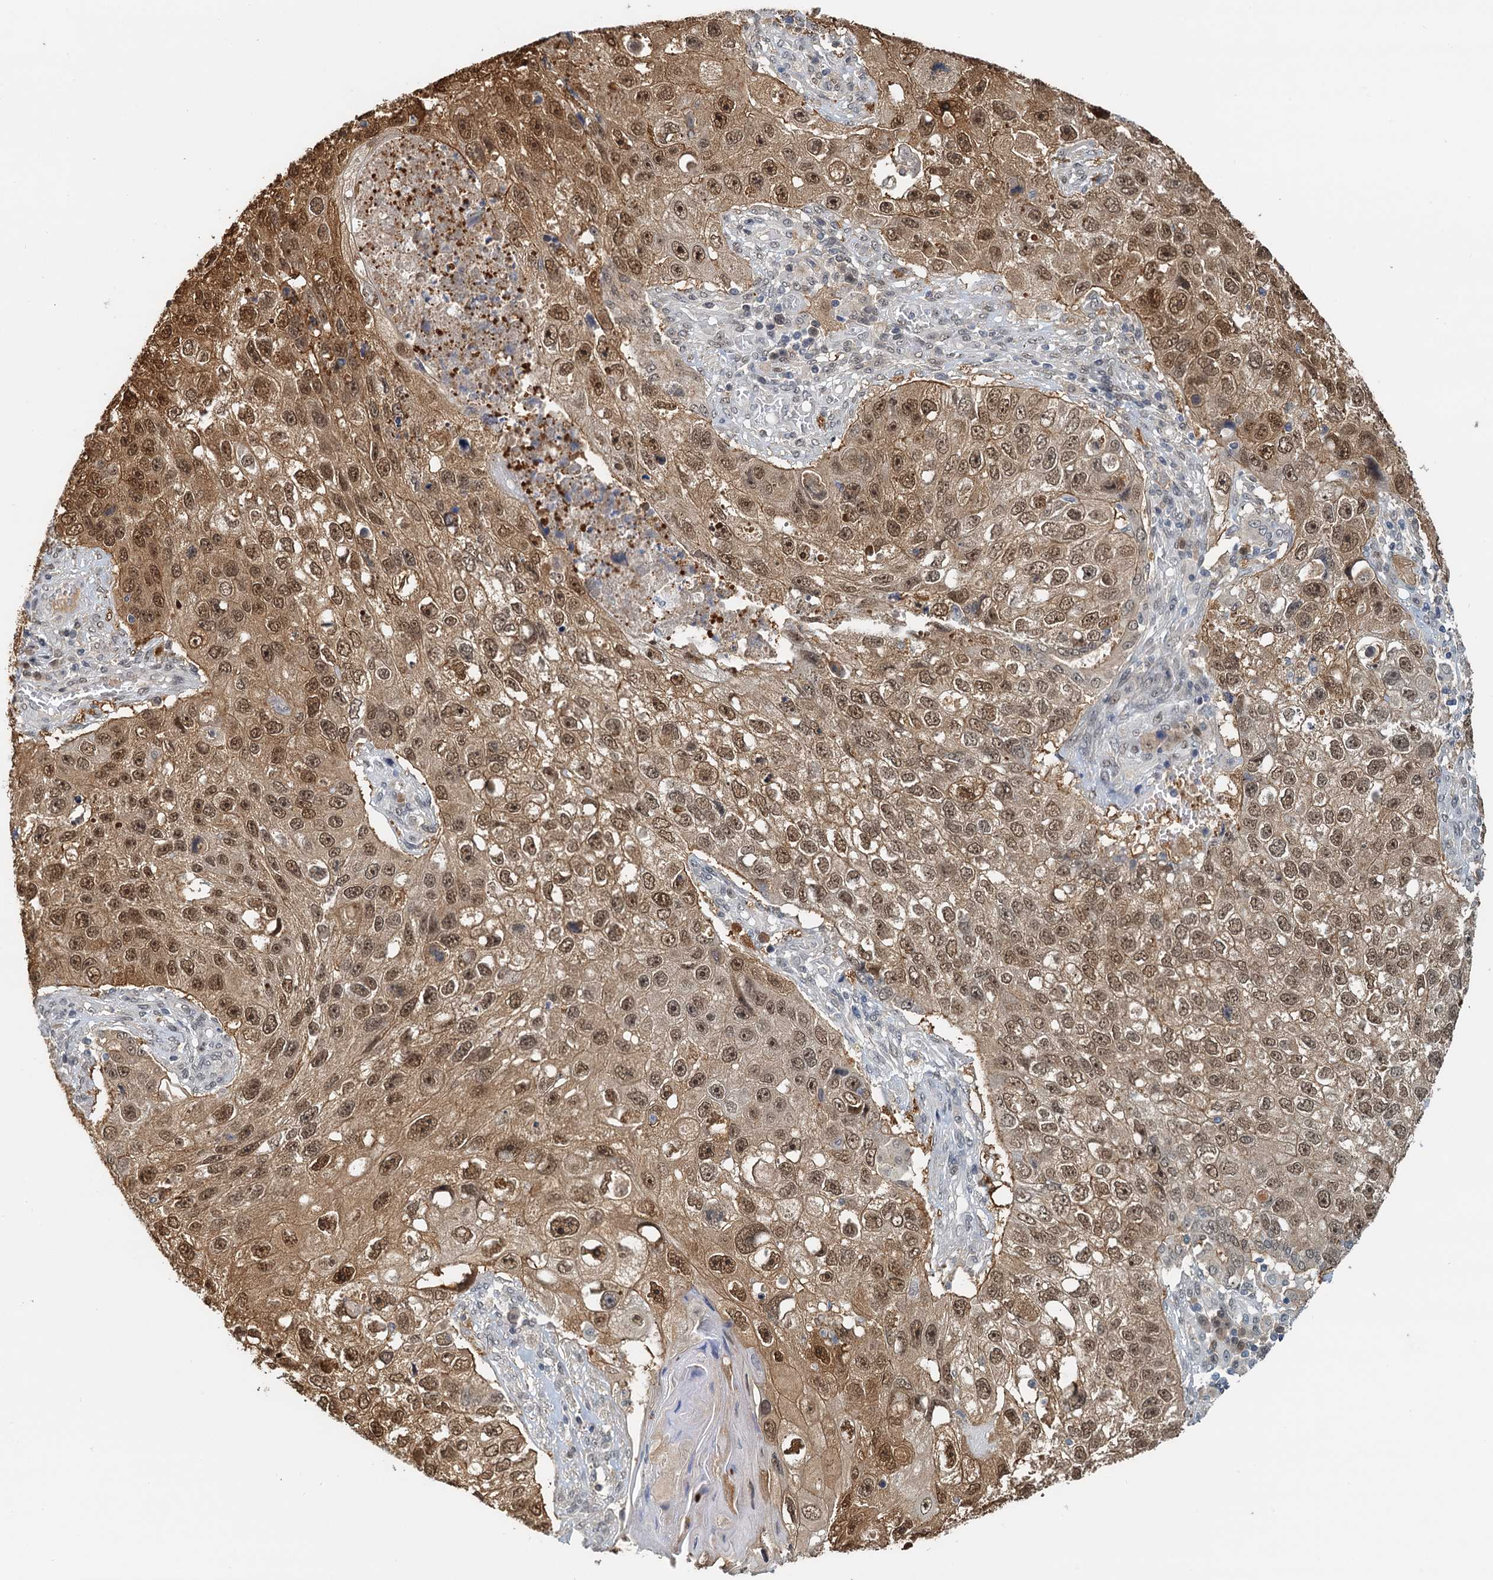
{"staining": {"intensity": "moderate", "quantity": ">75%", "location": "cytoplasmic/membranous,nuclear"}, "tissue": "lung cancer", "cell_type": "Tumor cells", "image_type": "cancer", "snomed": [{"axis": "morphology", "description": "Squamous cell carcinoma, NOS"}, {"axis": "topography", "description": "Lung"}], "caption": "Immunohistochemical staining of lung squamous cell carcinoma shows medium levels of moderate cytoplasmic/membranous and nuclear staining in approximately >75% of tumor cells. The staining was performed using DAB to visualize the protein expression in brown, while the nuclei were stained in blue with hematoxylin (Magnification: 20x).", "gene": "SPINDOC", "patient": {"sex": "male", "age": 61}}